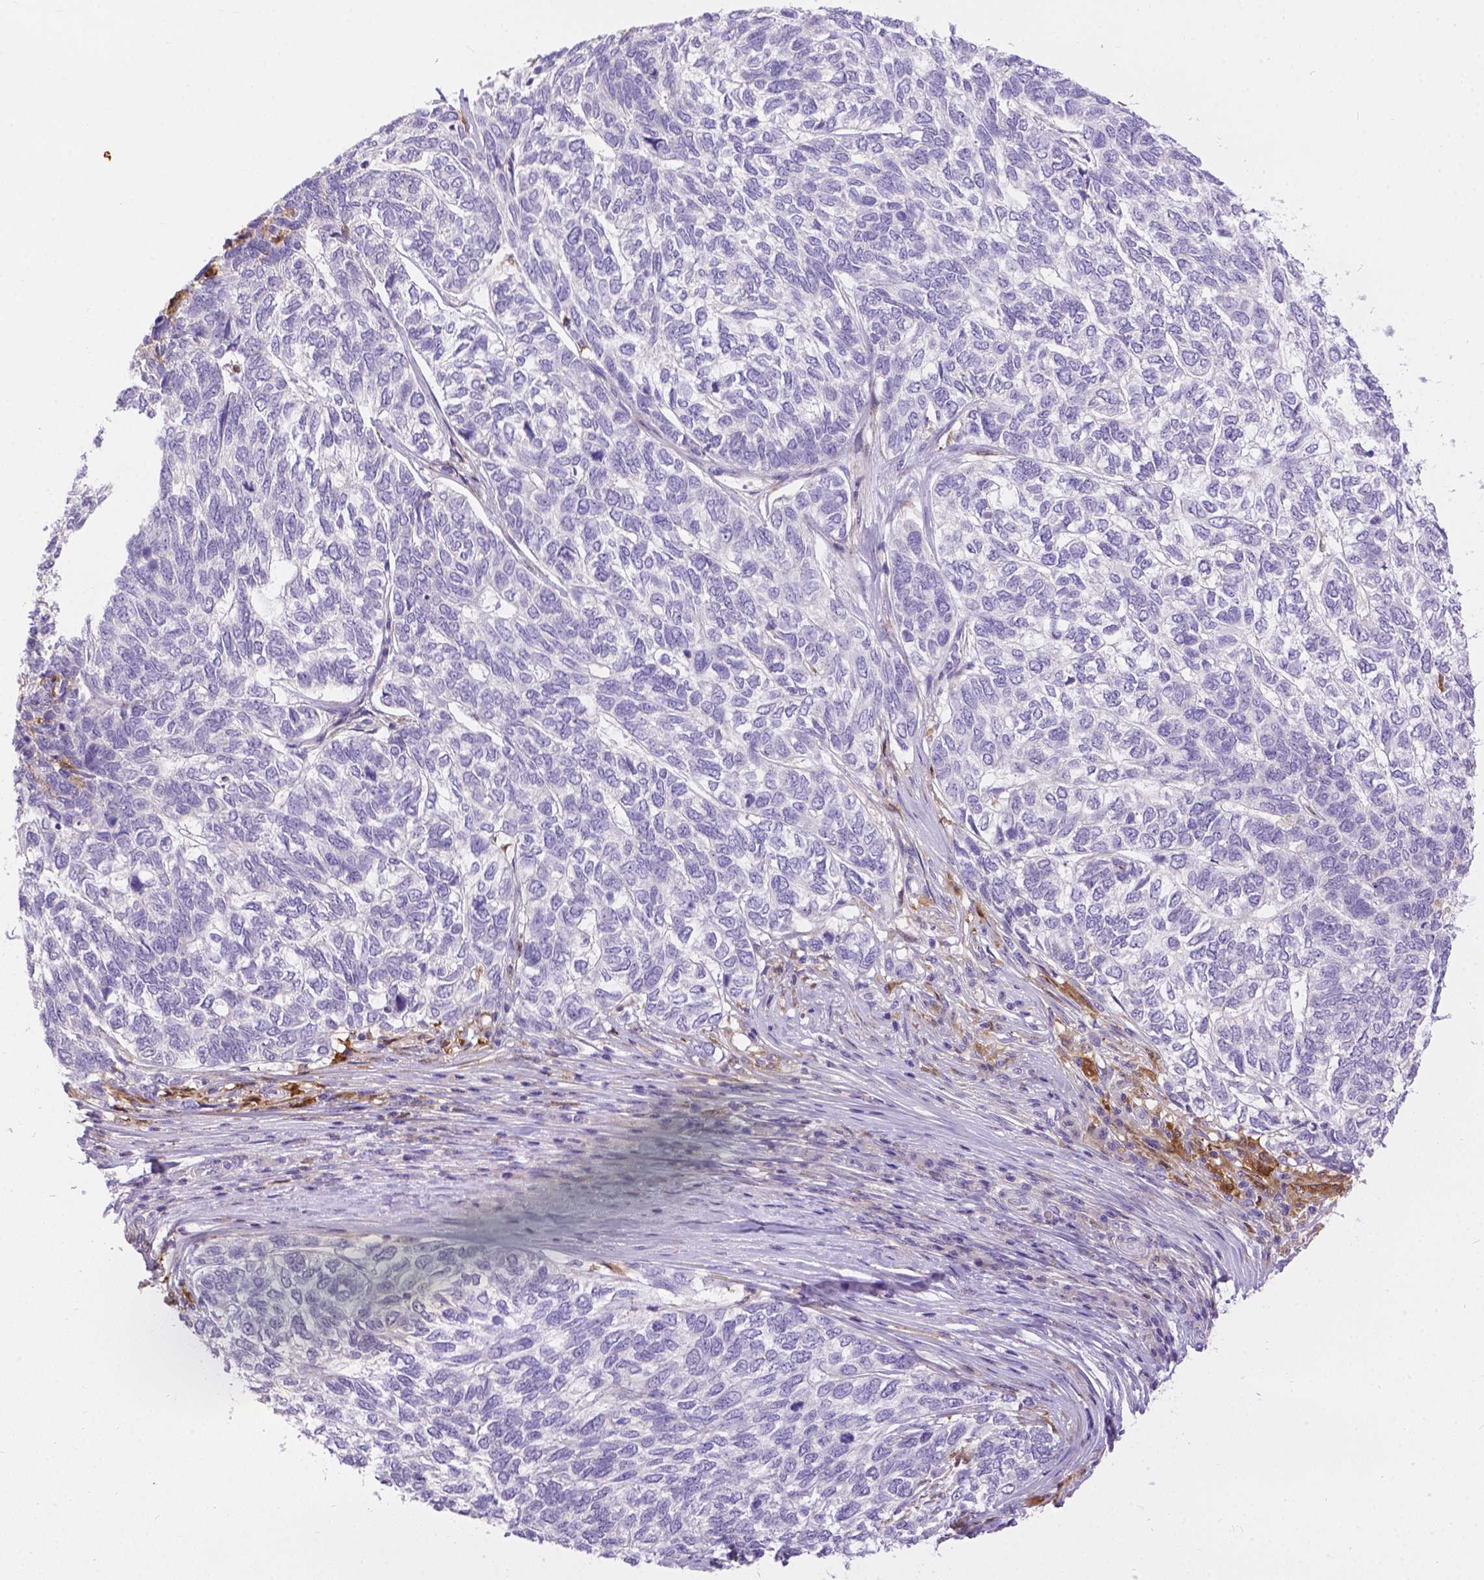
{"staining": {"intensity": "negative", "quantity": "none", "location": "none"}, "tissue": "skin cancer", "cell_type": "Tumor cells", "image_type": "cancer", "snomed": [{"axis": "morphology", "description": "Basal cell carcinoma"}, {"axis": "topography", "description": "Skin"}], "caption": "A histopathology image of human skin basal cell carcinoma is negative for staining in tumor cells.", "gene": "TM4SF18", "patient": {"sex": "female", "age": 65}}